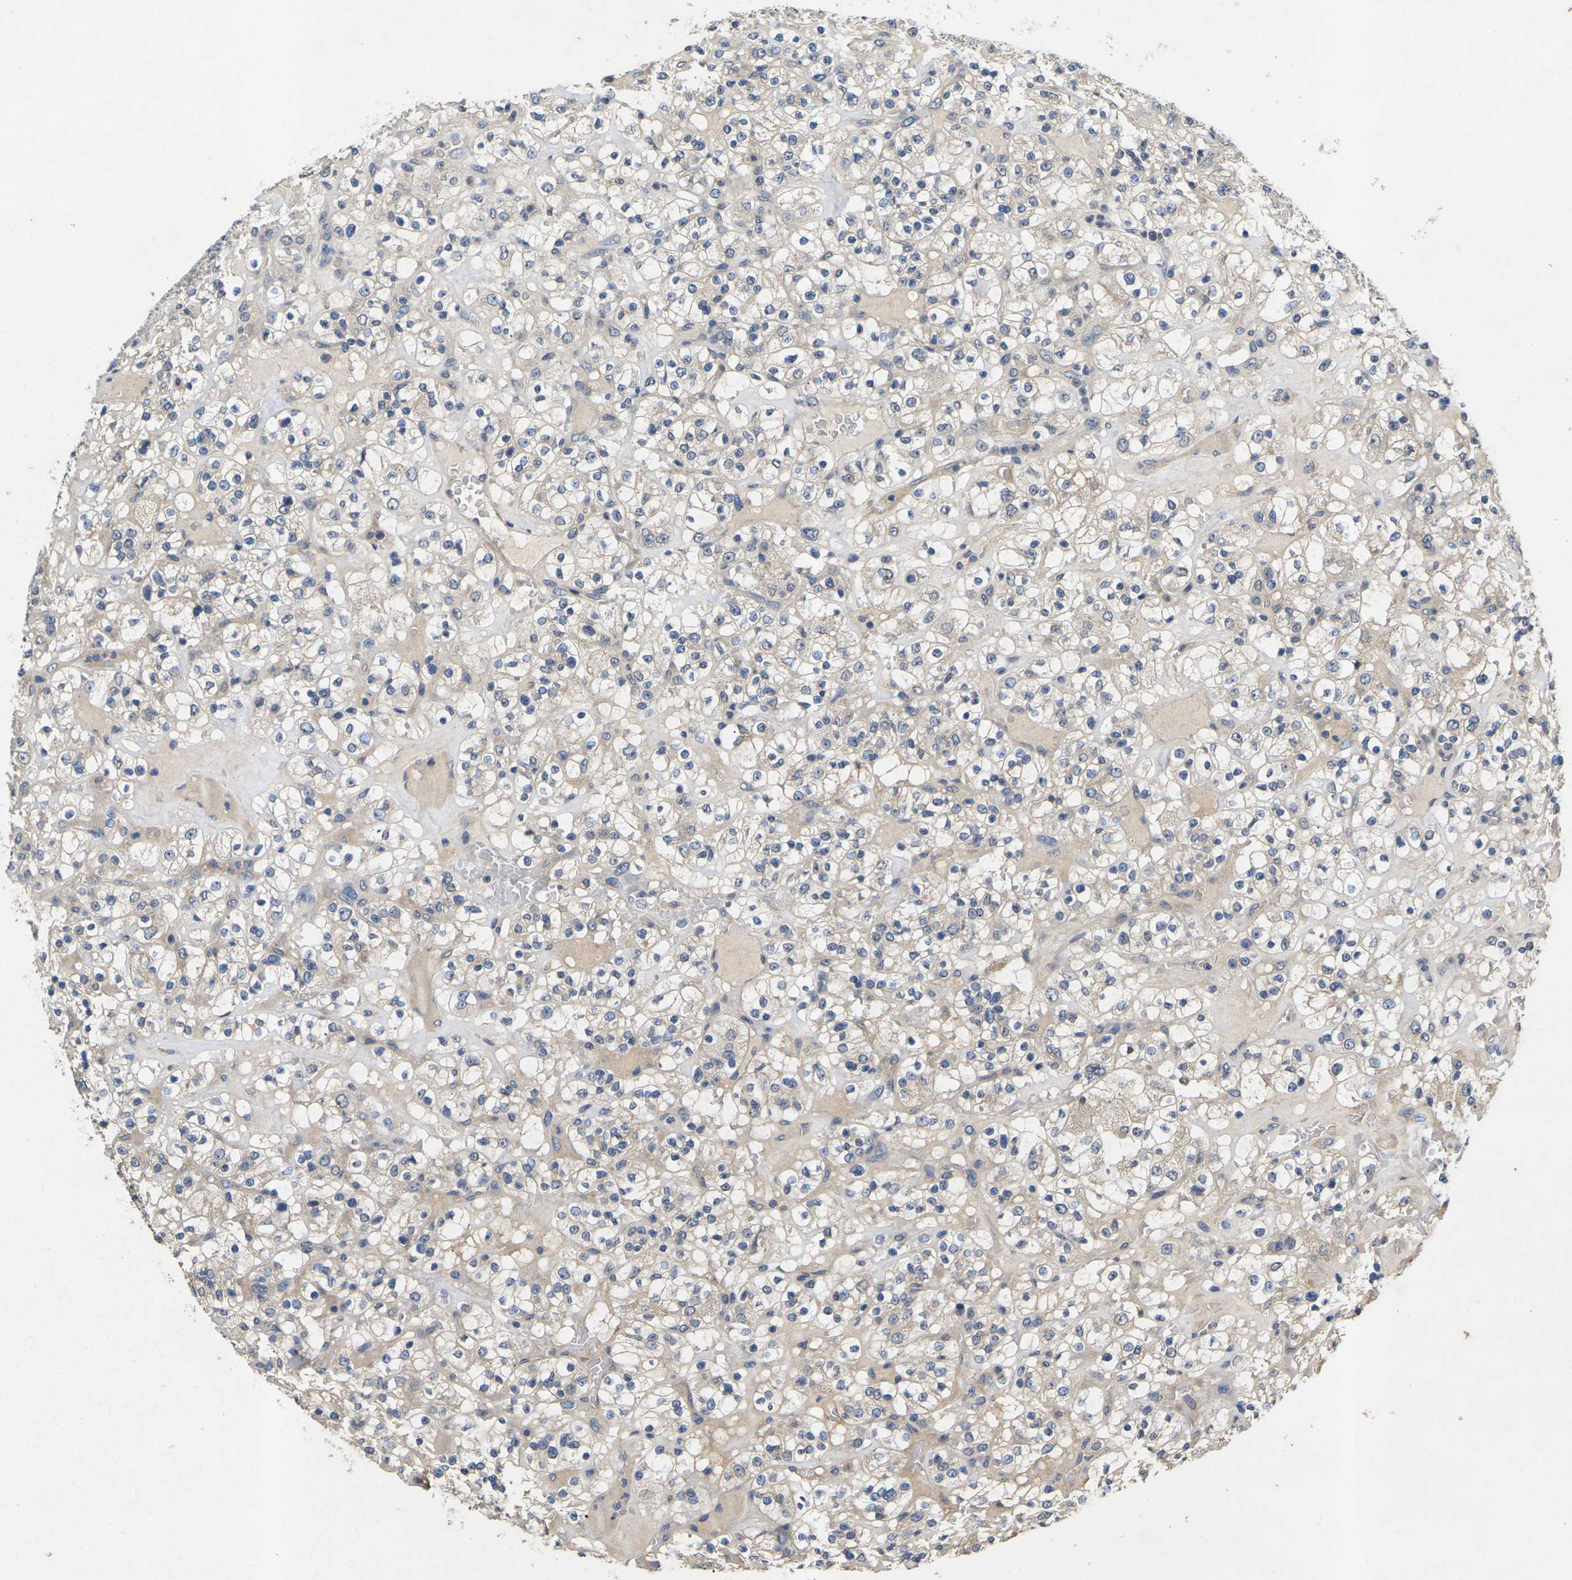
{"staining": {"intensity": "weak", "quantity": ">75%", "location": "cytoplasmic/membranous"}, "tissue": "renal cancer", "cell_type": "Tumor cells", "image_type": "cancer", "snomed": [{"axis": "morphology", "description": "Normal tissue, NOS"}, {"axis": "morphology", "description": "Adenocarcinoma, NOS"}, {"axis": "topography", "description": "Kidney"}], "caption": "Immunohistochemistry image of human renal cancer (adenocarcinoma) stained for a protein (brown), which exhibits low levels of weak cytoplasmic/membranous staining in approximately >75% of tumor cells.", "gene": "SLC2A2", "patient": {"sex": "female", "age": 72}}